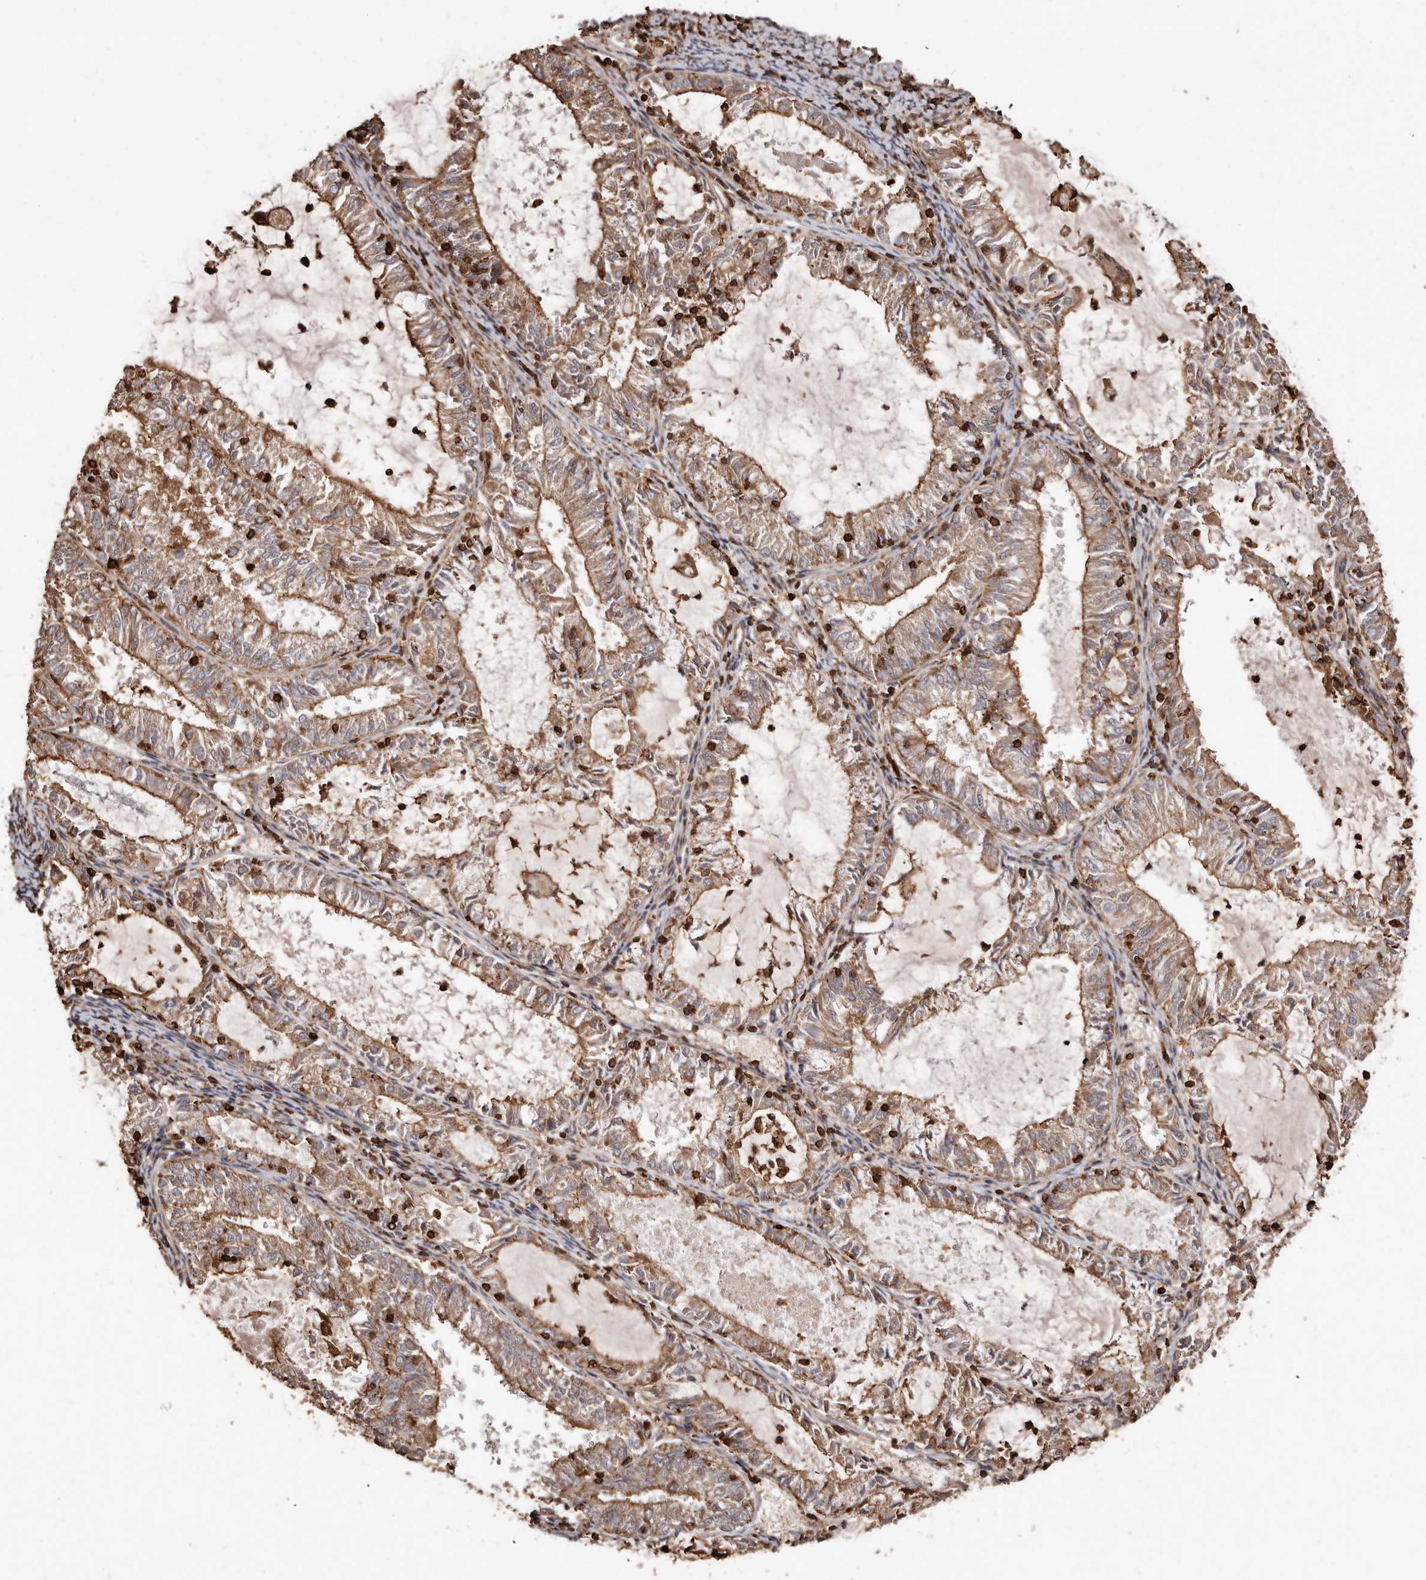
{"staining": {"intensity": "strong", "quantity": ">75%", "location": "cytoplasmic/membranous"}, "tissue": "endometrial cancer", "cell_type": "Tumor cells", "image_type": "cancer", "snomed": [{"axis": "morphology", "description": "Adenocarcinoma, NOS"}, {"axis": "topography", "description": "Endometrium"}], "caption": "Endometrial adenocarcinoma stained for a protein reveals strong cytoplasmic/membranous positivity in tumor cells.", "gene": "COQ8B", "patient": {"sex": "female", "age": 57}}